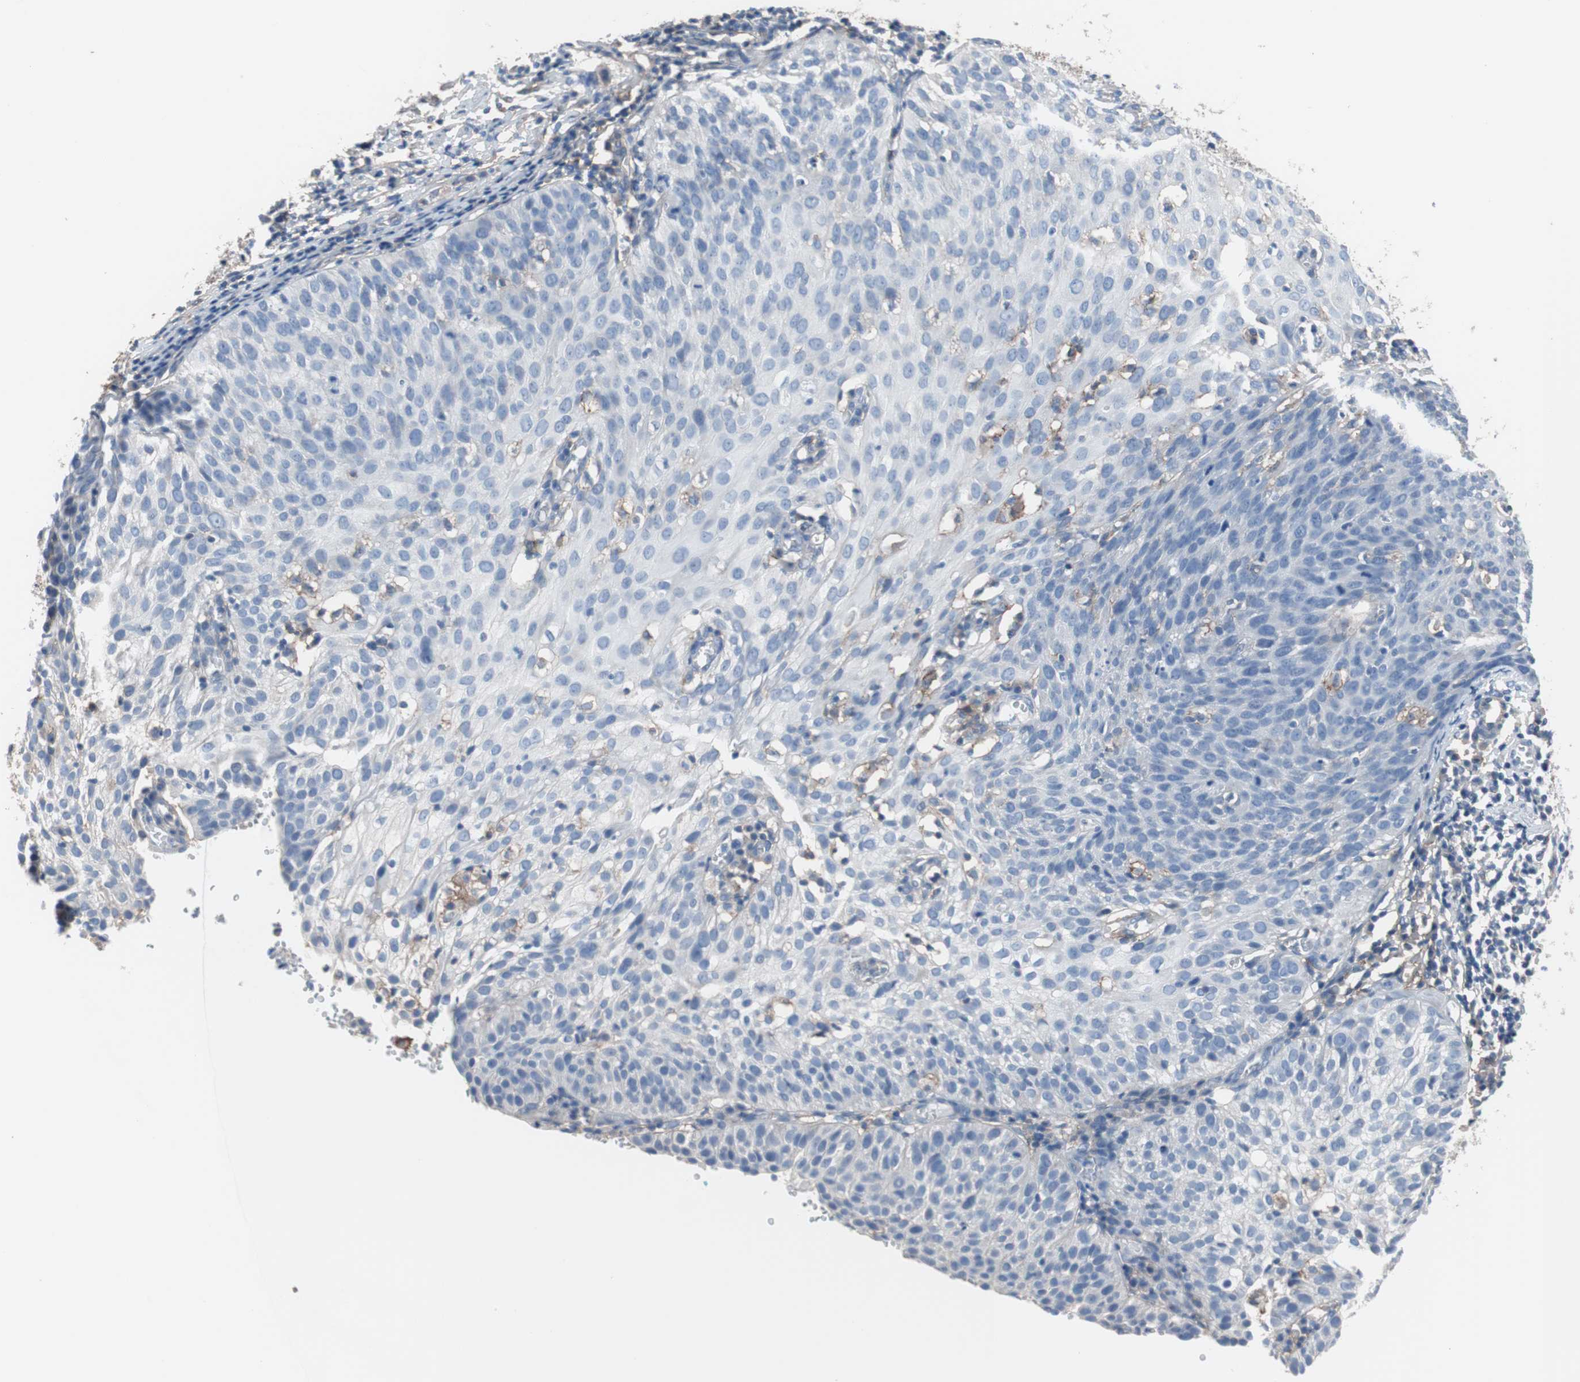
{"staining": {"intensity": "negative", "quantity": "none", "location": "none"}, "tissue": "cervical cancer", "cell_type": "Tumor cells", "image_type": "cancer", "snomed": [{"axis": "morphology", "description": "Squamous cell carcinoma, NOS"}, {"axis": "topography", "description": "Cervix"}], "caption": "The immunohistochemistry micrograph has no significant staining in tumor cells of cervical cancer (squamous cell carcinoma) tissue.", "gene": "CD81", "patient": {"sex": "female", "age": 38}}